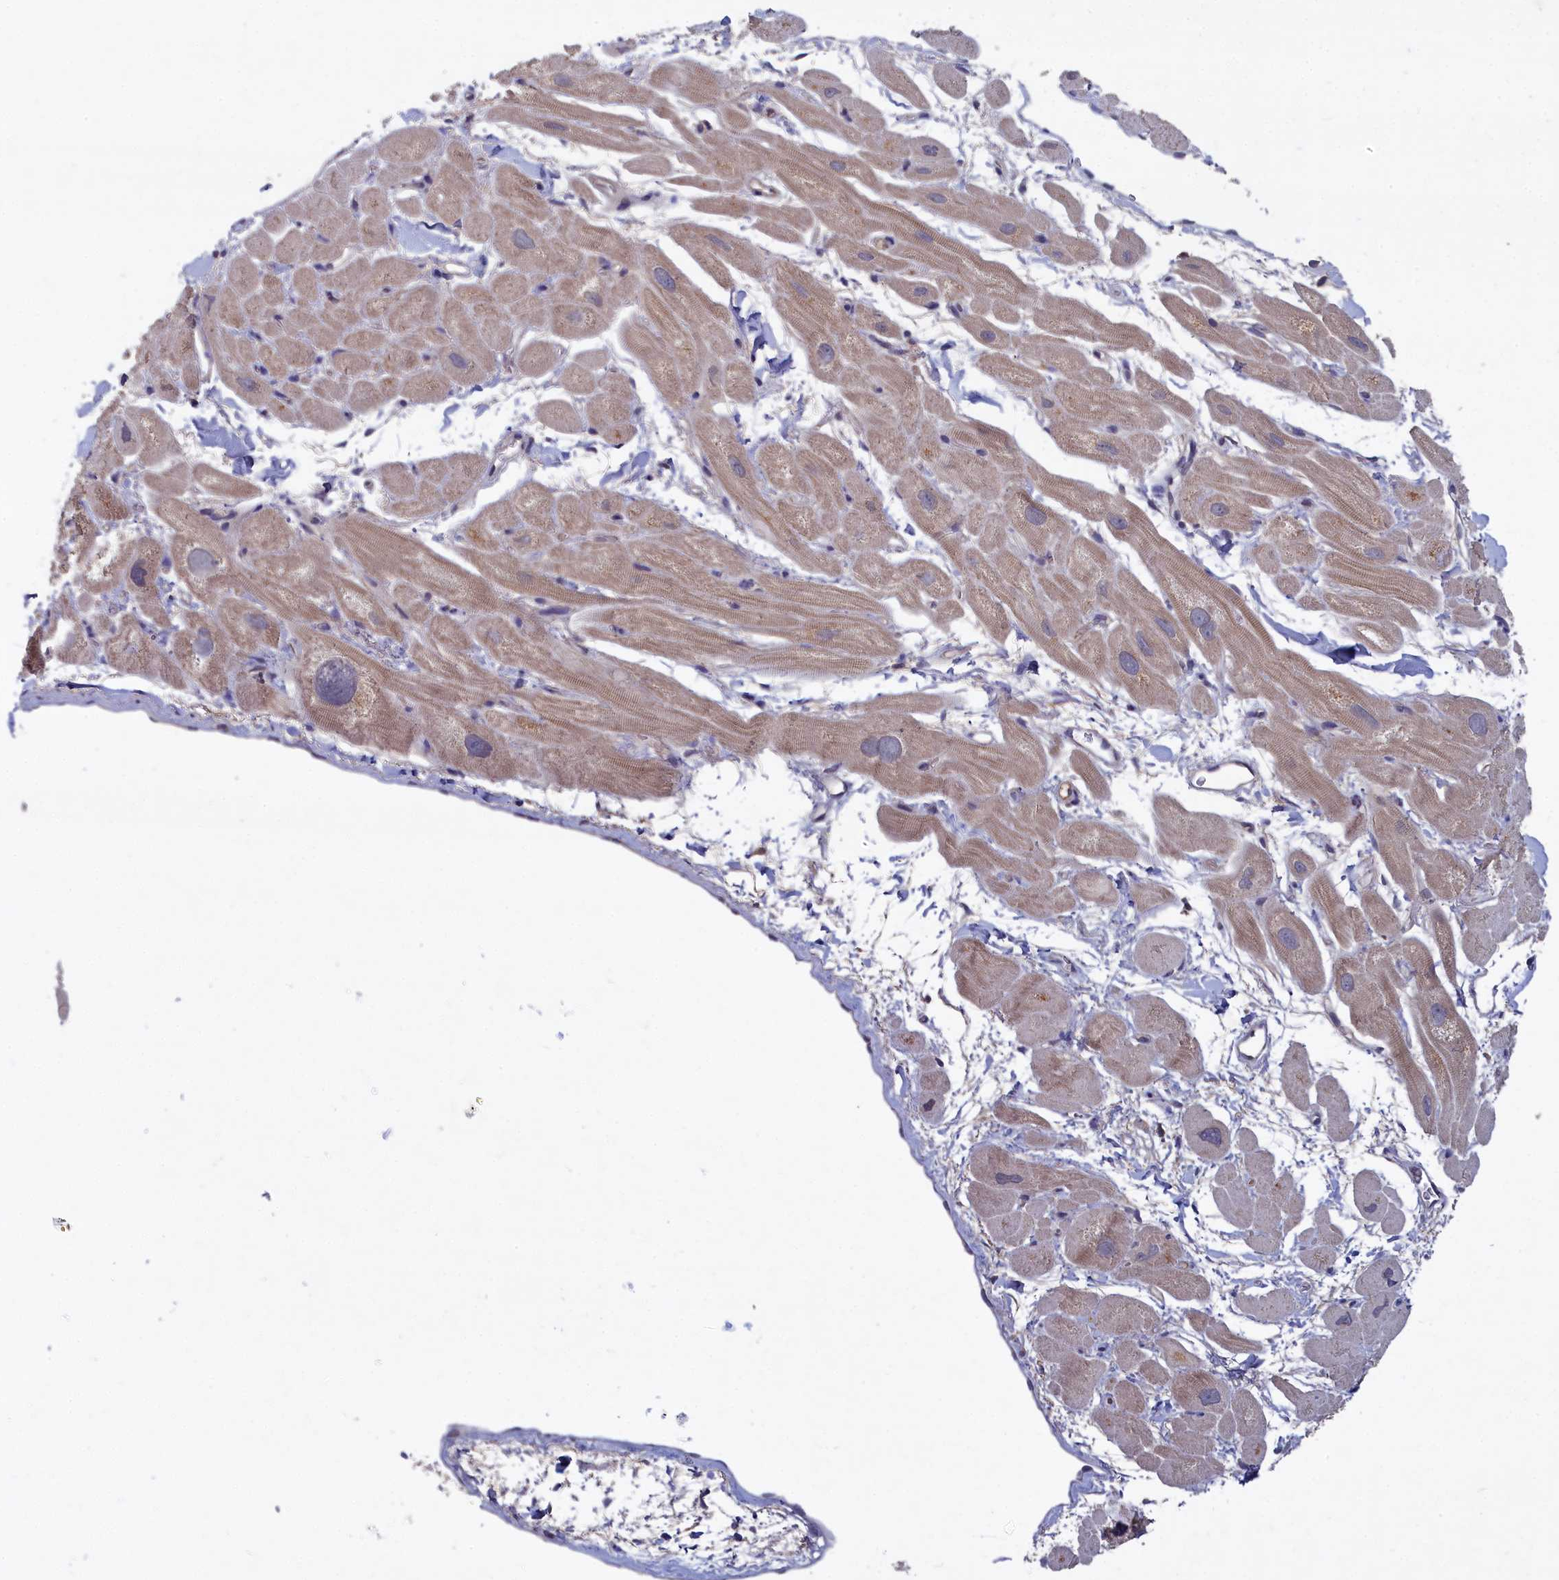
{"staining": {"intensity": "weak", "quantity": "<25%", "location": "cytoplasmic/membranous"}, "tissue": "heart muscle", "cell_type": "Cardiomyocytes", "image_type": "normal", "snomed": [{"axis": "morphology", "description": "Normal tissue, NOS"}, {"axis": "topography", "description": "Heart"}], "caption": "Immunohistochemical staining of normal heart muscle demonstrates no significant staining in cardiomyocytes. (DAB IHC with hematoxylin counter stain).", "gene": "CELF5", "patient": {"sex": "male", "age": 49}}